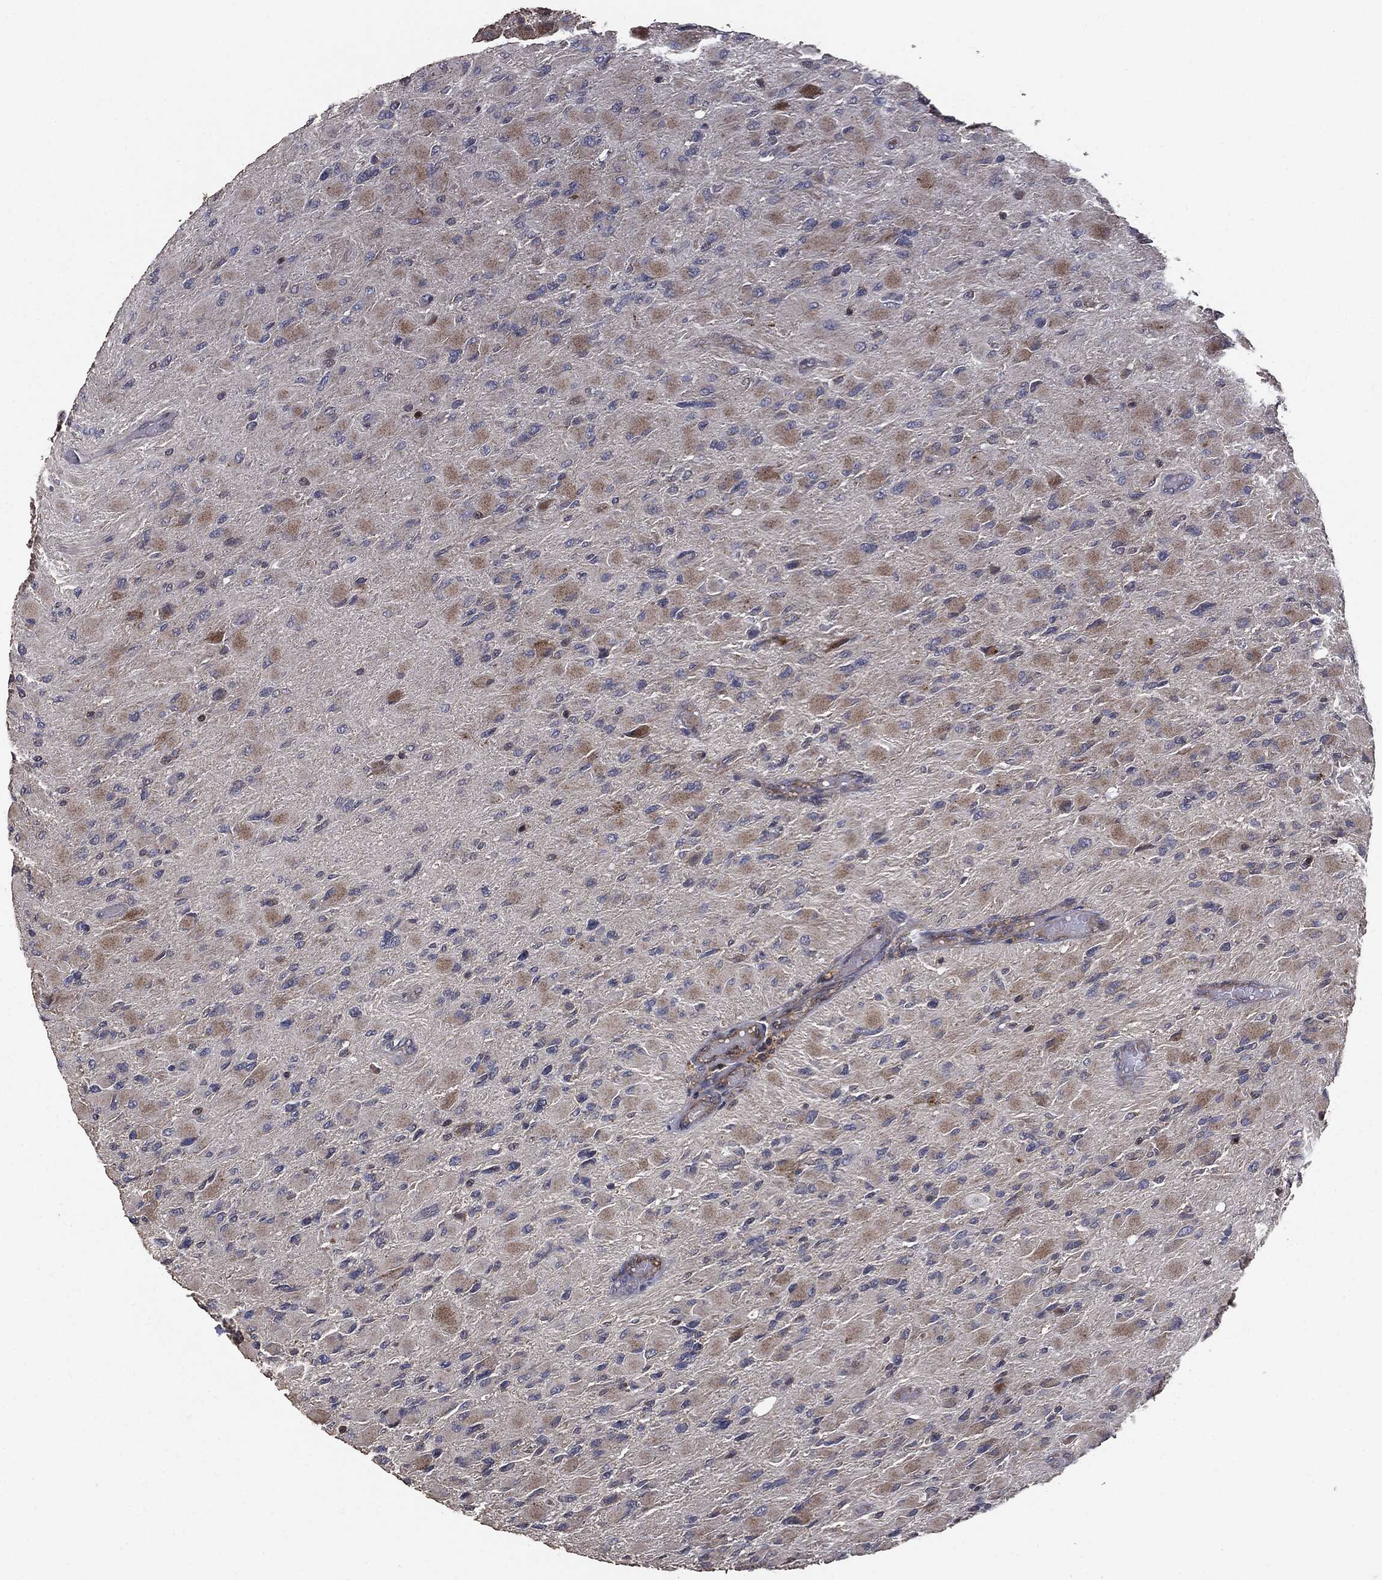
{"staining": {"intensity": "weak", "quantity": "25%-75%", "location": "cytoplasmic/membranous"}, "tissue": "glioma", "cell_type": "Tumor cells", "image_type": "cancer", "snomed": [{"axis": "morphology", "description": "Glioma, malignant, High grade"}, {"axis": "topography", "description": "Cerebral cortex"}], "caption": "A high-resolution image shows immunohistochemistry staining of glioma, which shows weak cytoplasmic/membranous staining in approximately 25%-75% of tumor cells.", "gene": "MTOR", "patient": {"sex": "female", "age": 36}}